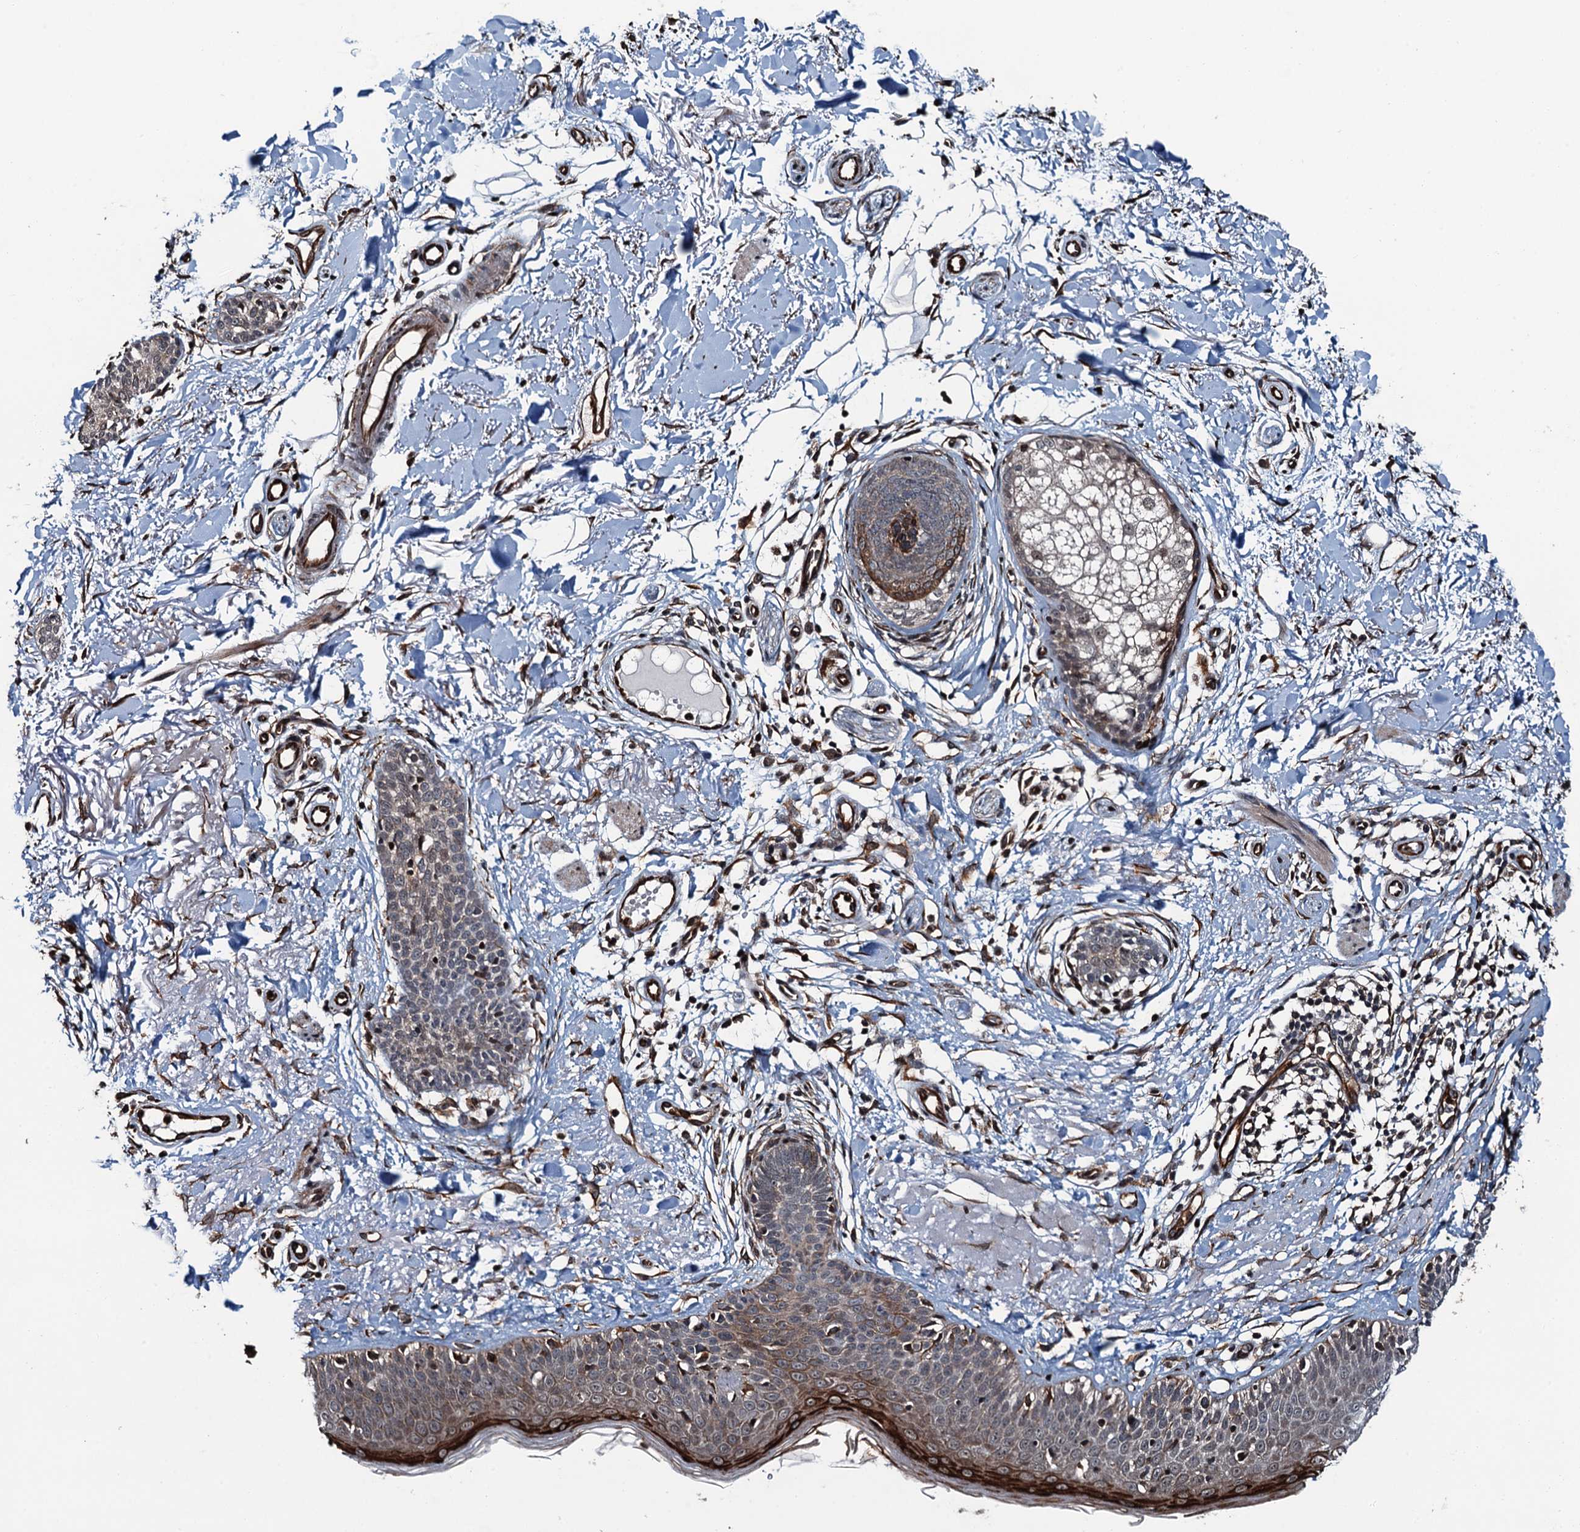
{"staining": {"intensity": "negative", "quantity": "none", "location": "none"}, "tissue": "skin cancer", "cell_type": "Tumor cells", "image_type": "cancer", "snomed": [{"axis": "morphology", "description": "Basal cell carcinoma"}, {"axis": "topography", "description": "Skin"}], "caption": "There is no significant expression in tumor cells of basal cell carcinoma (skin).", "gene": "WHAMM", "patient": {"sex": "female", "age": 61}}